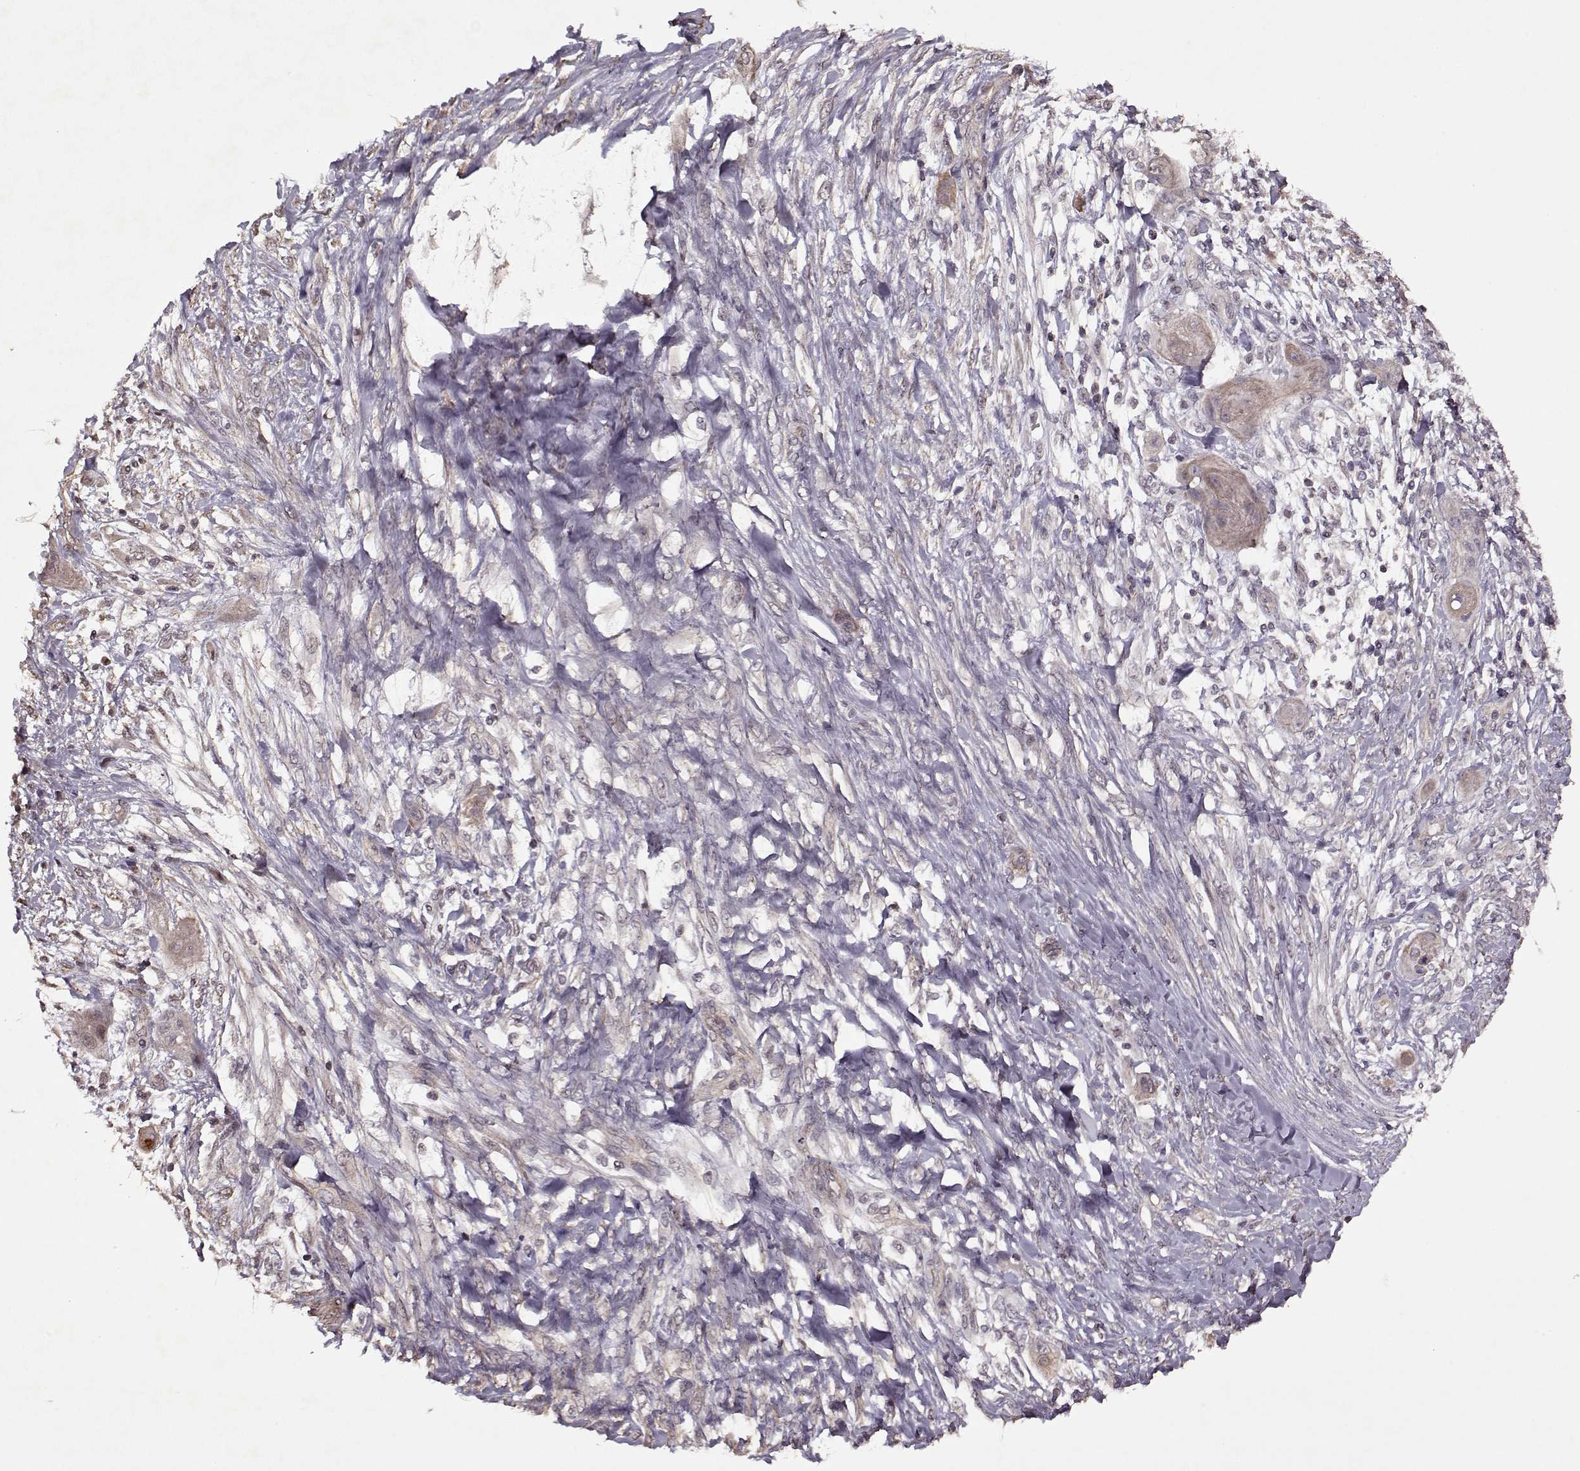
{"staining": {"intensity": "weak", "quantity": ">75%", "location": "cytoplasmic/membranous"}, "tissue": "skin cancer", "cell_type": "Tumor cells", "image_type": "cancer", "snomed": [{"axis": "morphology", "description": "Squamous cell carcinoma, NOS"}, {"axis": "topography", "description": "Skin"}], "caption": "Brown immunohistochemical staining in human skin cancer exhibits weak cytoplasmic/membranous expression in about >75% of tumor cells. The staining was performed using DAB, with brown indicating positive protein expression. Nuclei are stained blue with hematoxylin.", "gene": "KRT9", "patient": {"sex": "male", "age": 62}}